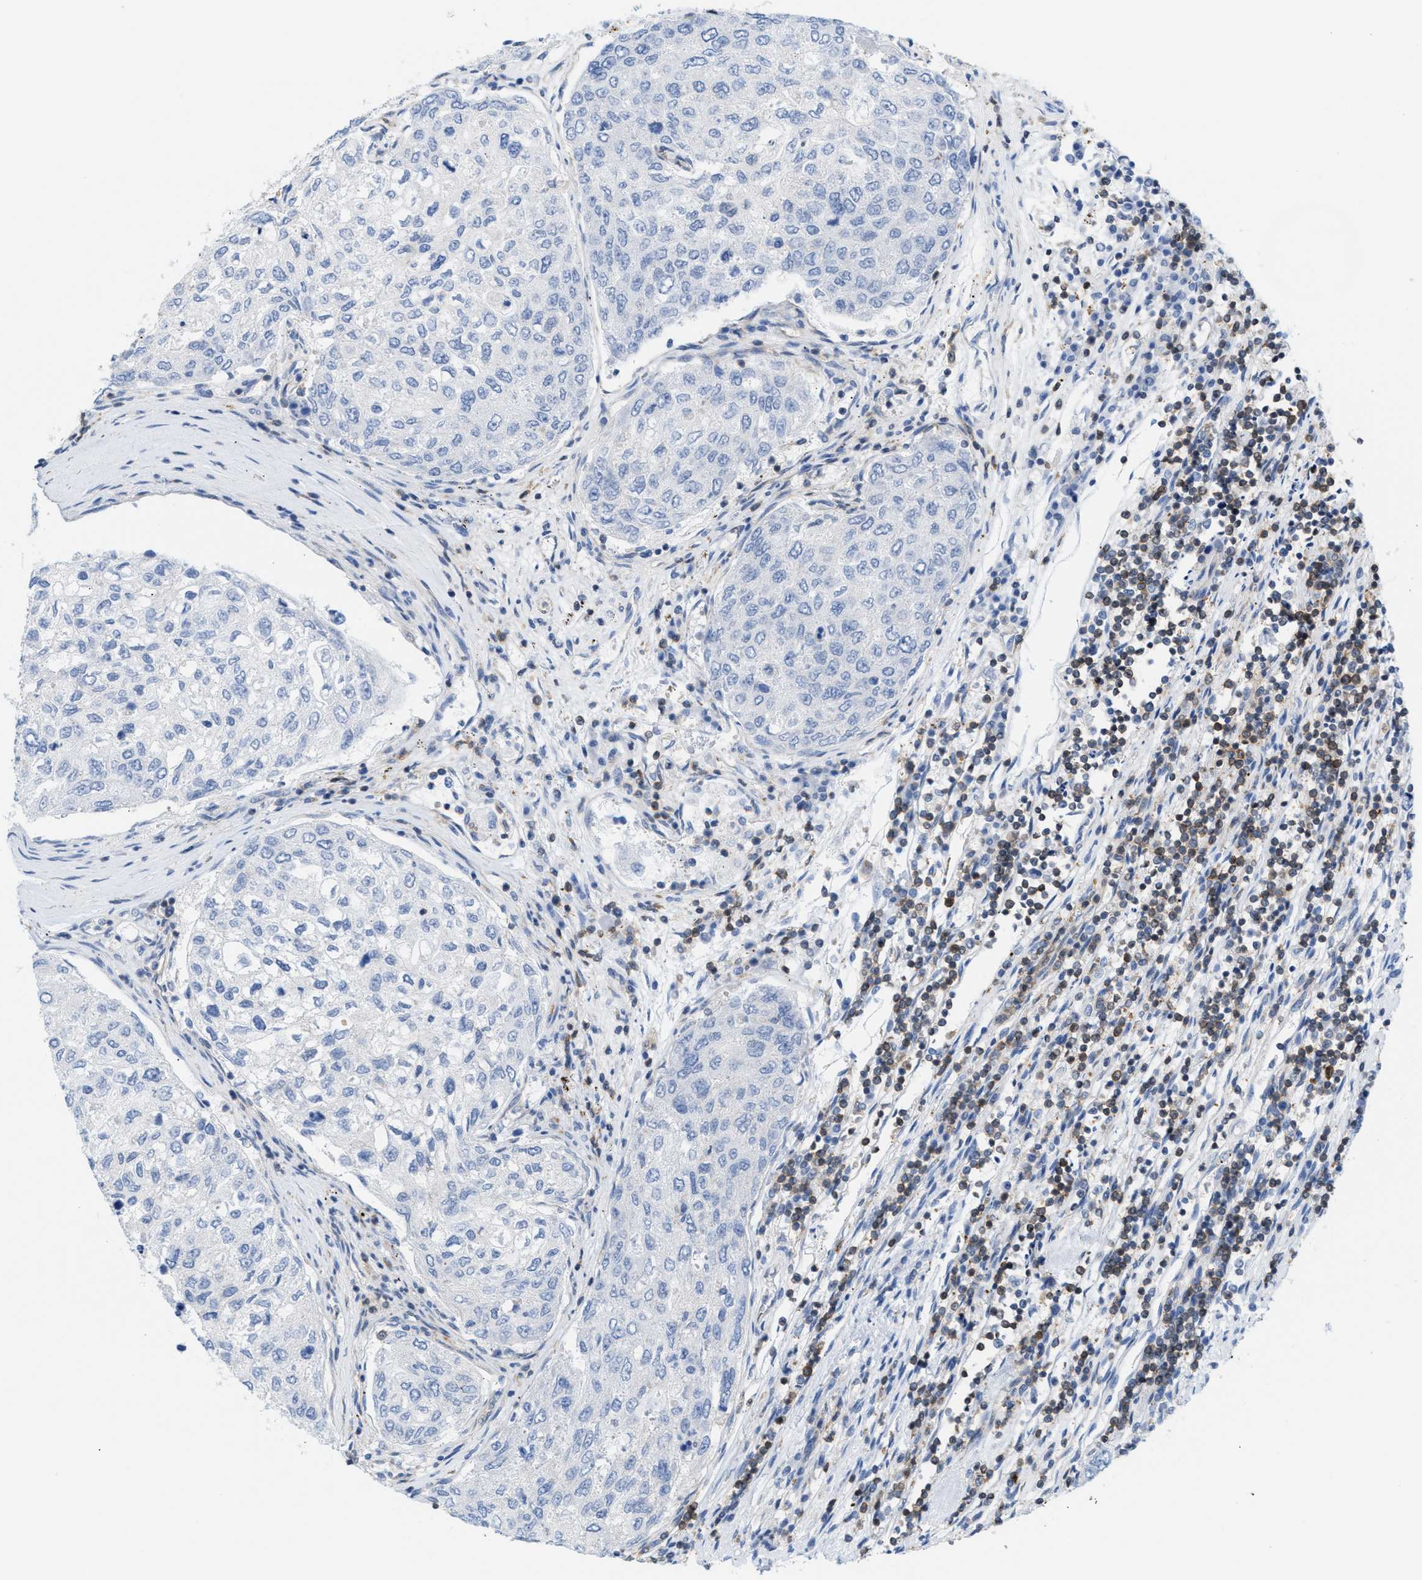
{"staining": {"intensity": "negative", "quantity": "none", "location": "none"}, "tissue": "urothelial cancer", "cell_type": "Tumor cells", "image_type": "cancer", "snomed": [{"axis": "morphology", "description": "Urothelial carcinoma, High grade"}, {"axis": "topography", "description": "Lymph node"}, {"axis": "topography", "description": "Urinary bladder"}], "caption": "An image of urothelial cancer stained for a protein demonstrates no brown staining in tumor cells.", "gene": "IL16", "patient": {"sex": "male", "age": 51}}